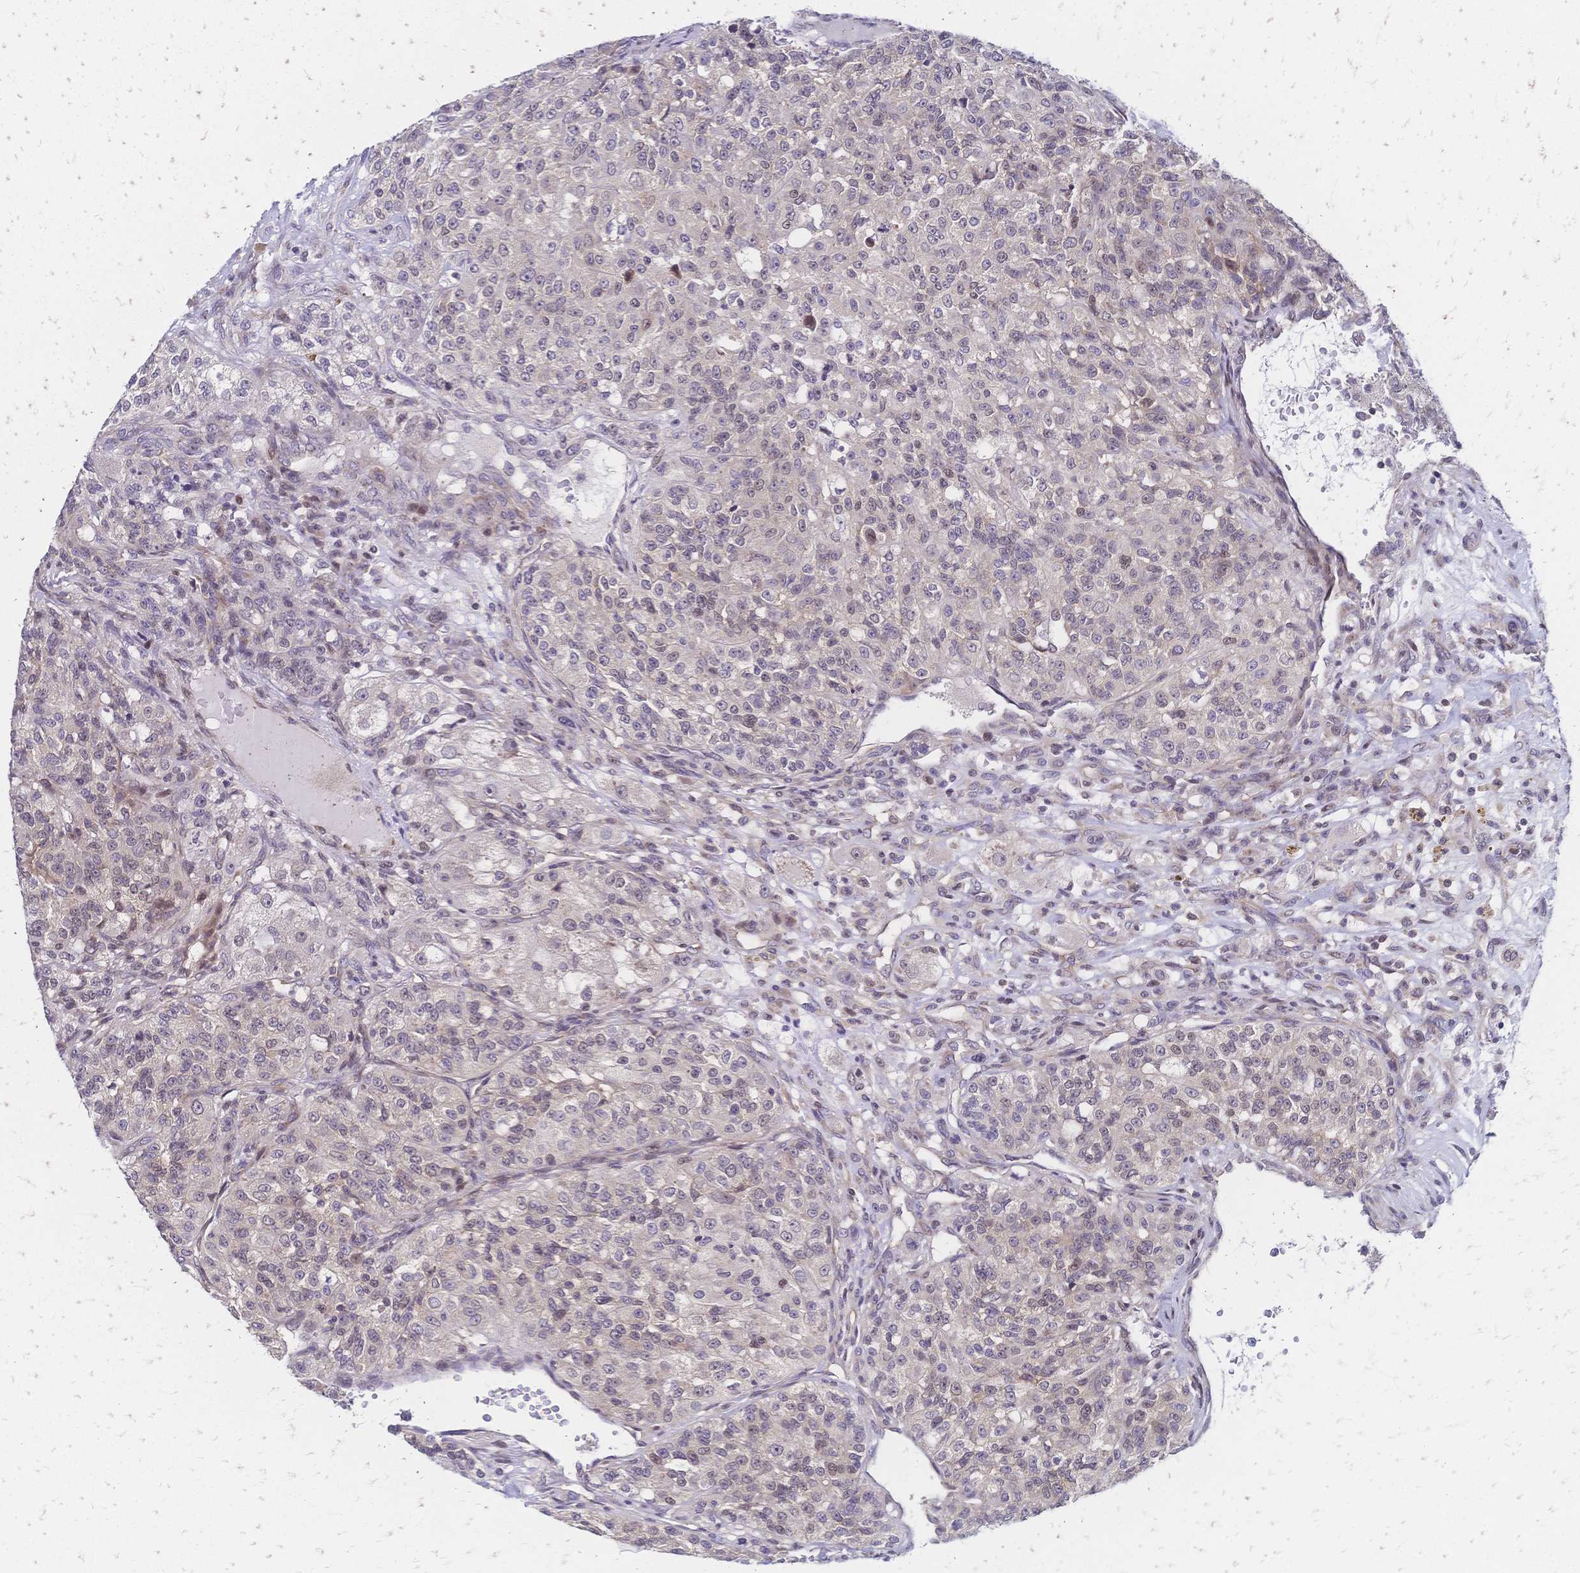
{"staining": {"intensity": "weak", "quantity": "<25%", "location": "nuclear"}, "tissue": "renal cancer", "cell_type": "Tumor cells", "image_type": "cancer", "snomed": [{"axis": "morphology", "description": "Adenocarcinoma, NOS"}, {"axis": "topography", "description": "Kidney"}], "caption": "Tumor cells show no significant expression in renal adenocarcinoma.", "gene": "CBX7", "patient": {"sex": "female", "age": 63}}